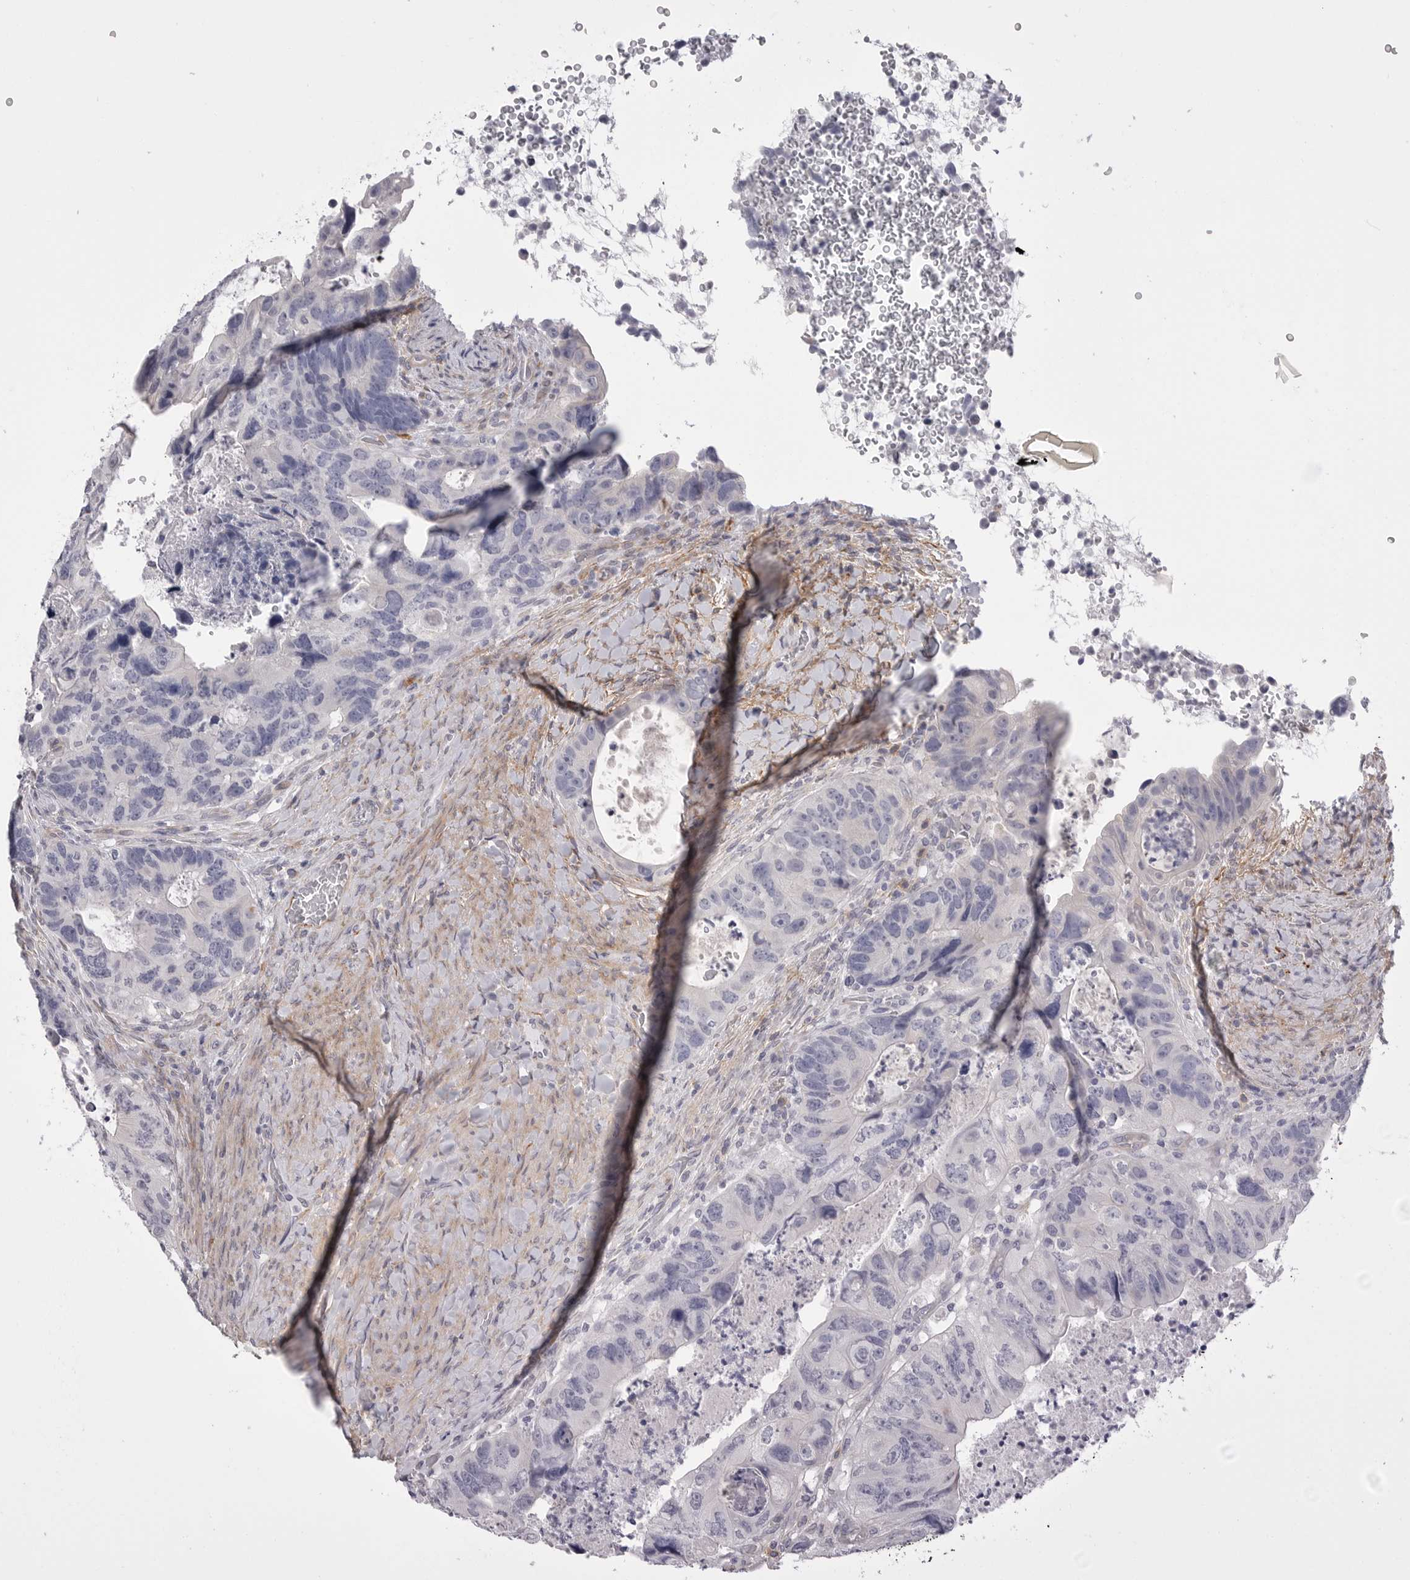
{"staining": {"intensity": "negative", "quantity": "none", "location": "none"}, "tissue": "colorectal cancer", "cell_type": "Tumor cells", "image_type": "cancer", "snomed": [{"axis": "morphology", "description": "Adenocarcinoma, NOS"}, {"axis": "topography", "description": "Rectum"}], "caption": "A micrograph of human colorectal cancer (adenocarcinoma) is negative for staining in tumor cells.", "gene": "AKAP12", "patient": {"sex": "male", "age": 59}}